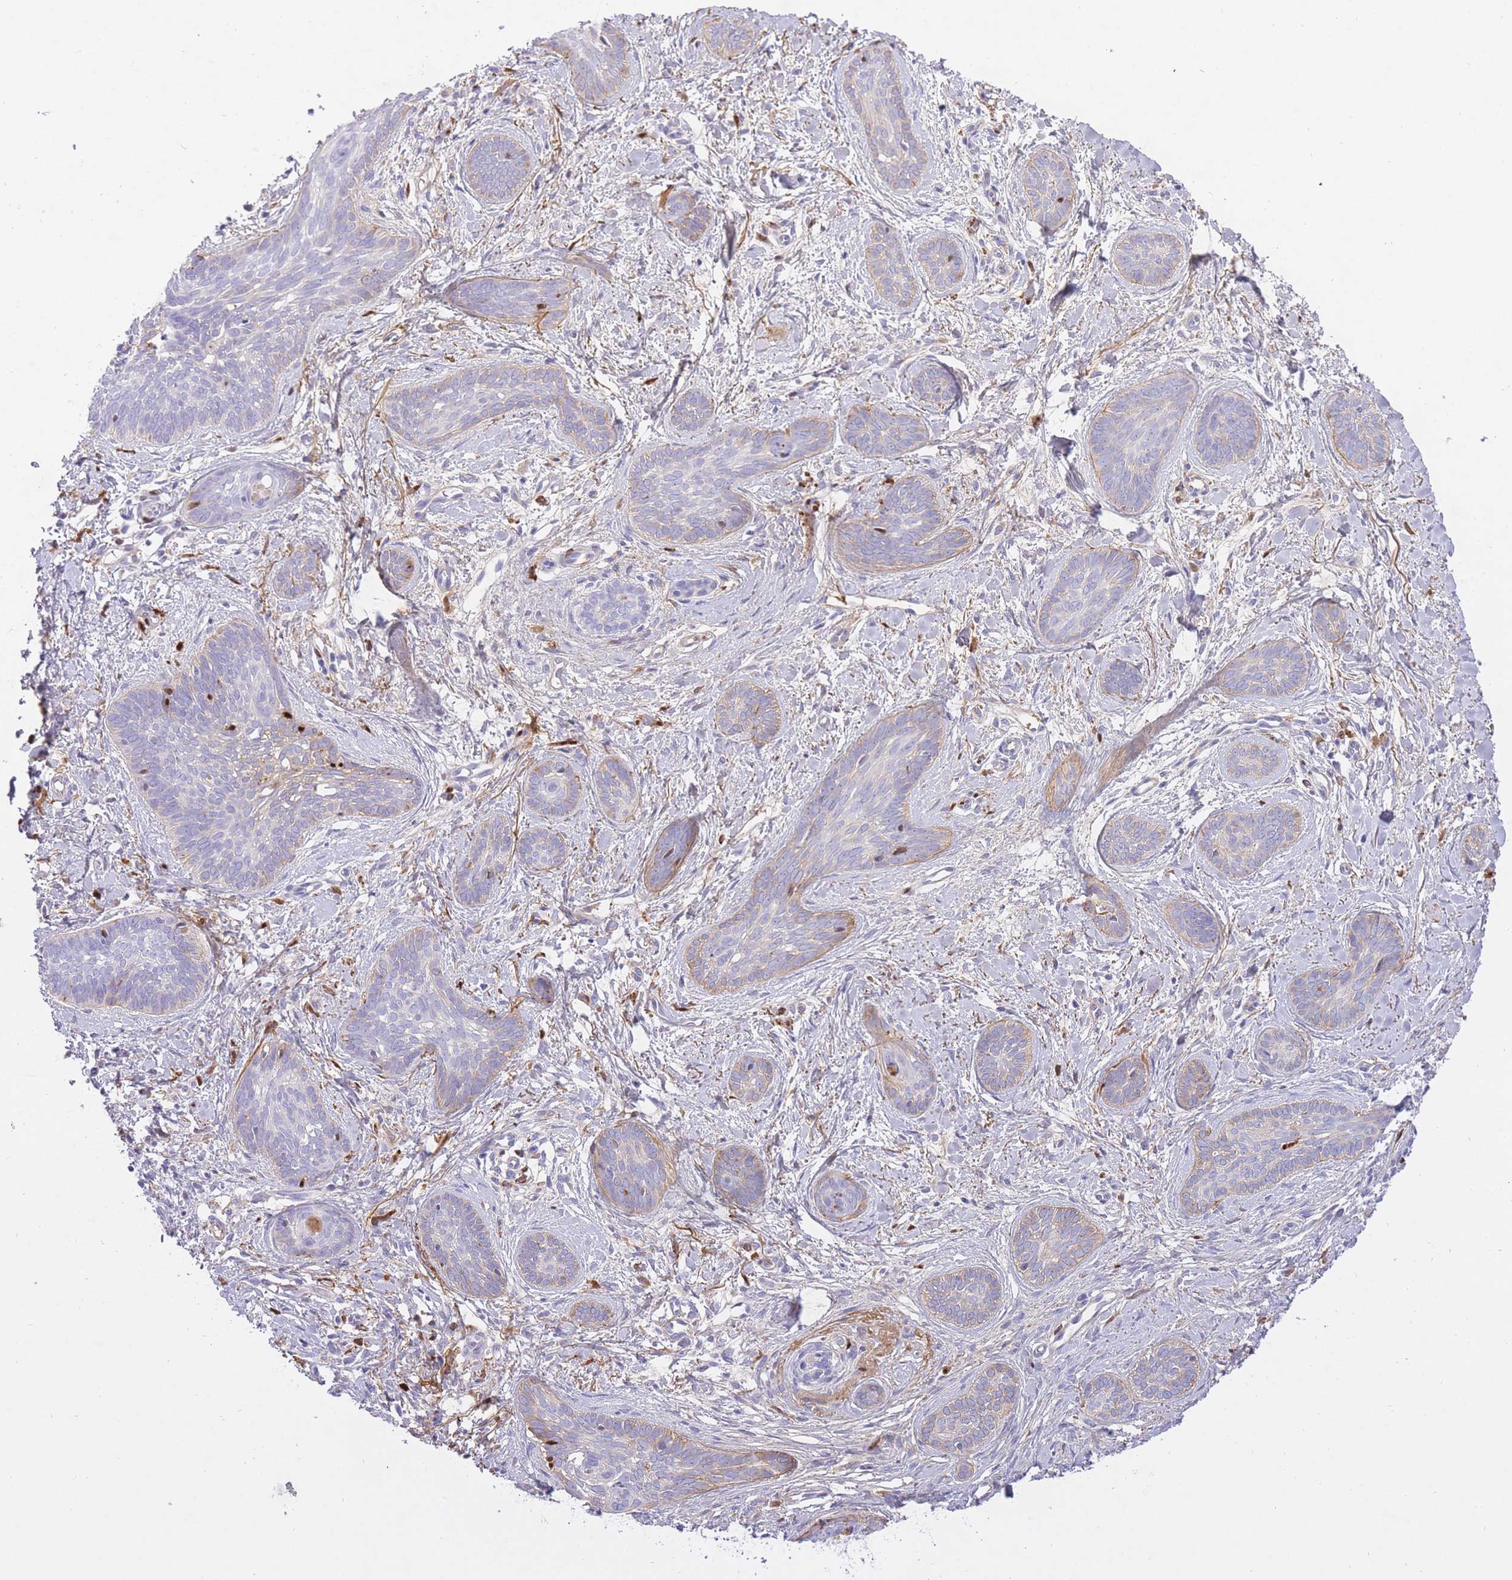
{"staining": {"intensity": "negative", "quantity": "none", "location": "none"}, "tissue": "skin cancer", "cell_type": "Tumor cells", "image_type": "cancer", "snomed": [{"axis": "morphology", "description": "Basal cell carcinoma"}, {"axis": "topography", "description": "Skin"}], "caption": "IHC photomicrograph of neoplastic tissue: human skin cancer (basal cell carcinoma) stained with DAB displays no significant protein positivity in tumor cells. Nuclei are stained in blue.", "gene": "HRG", "patient": {"sex": "female", "age": 81}}